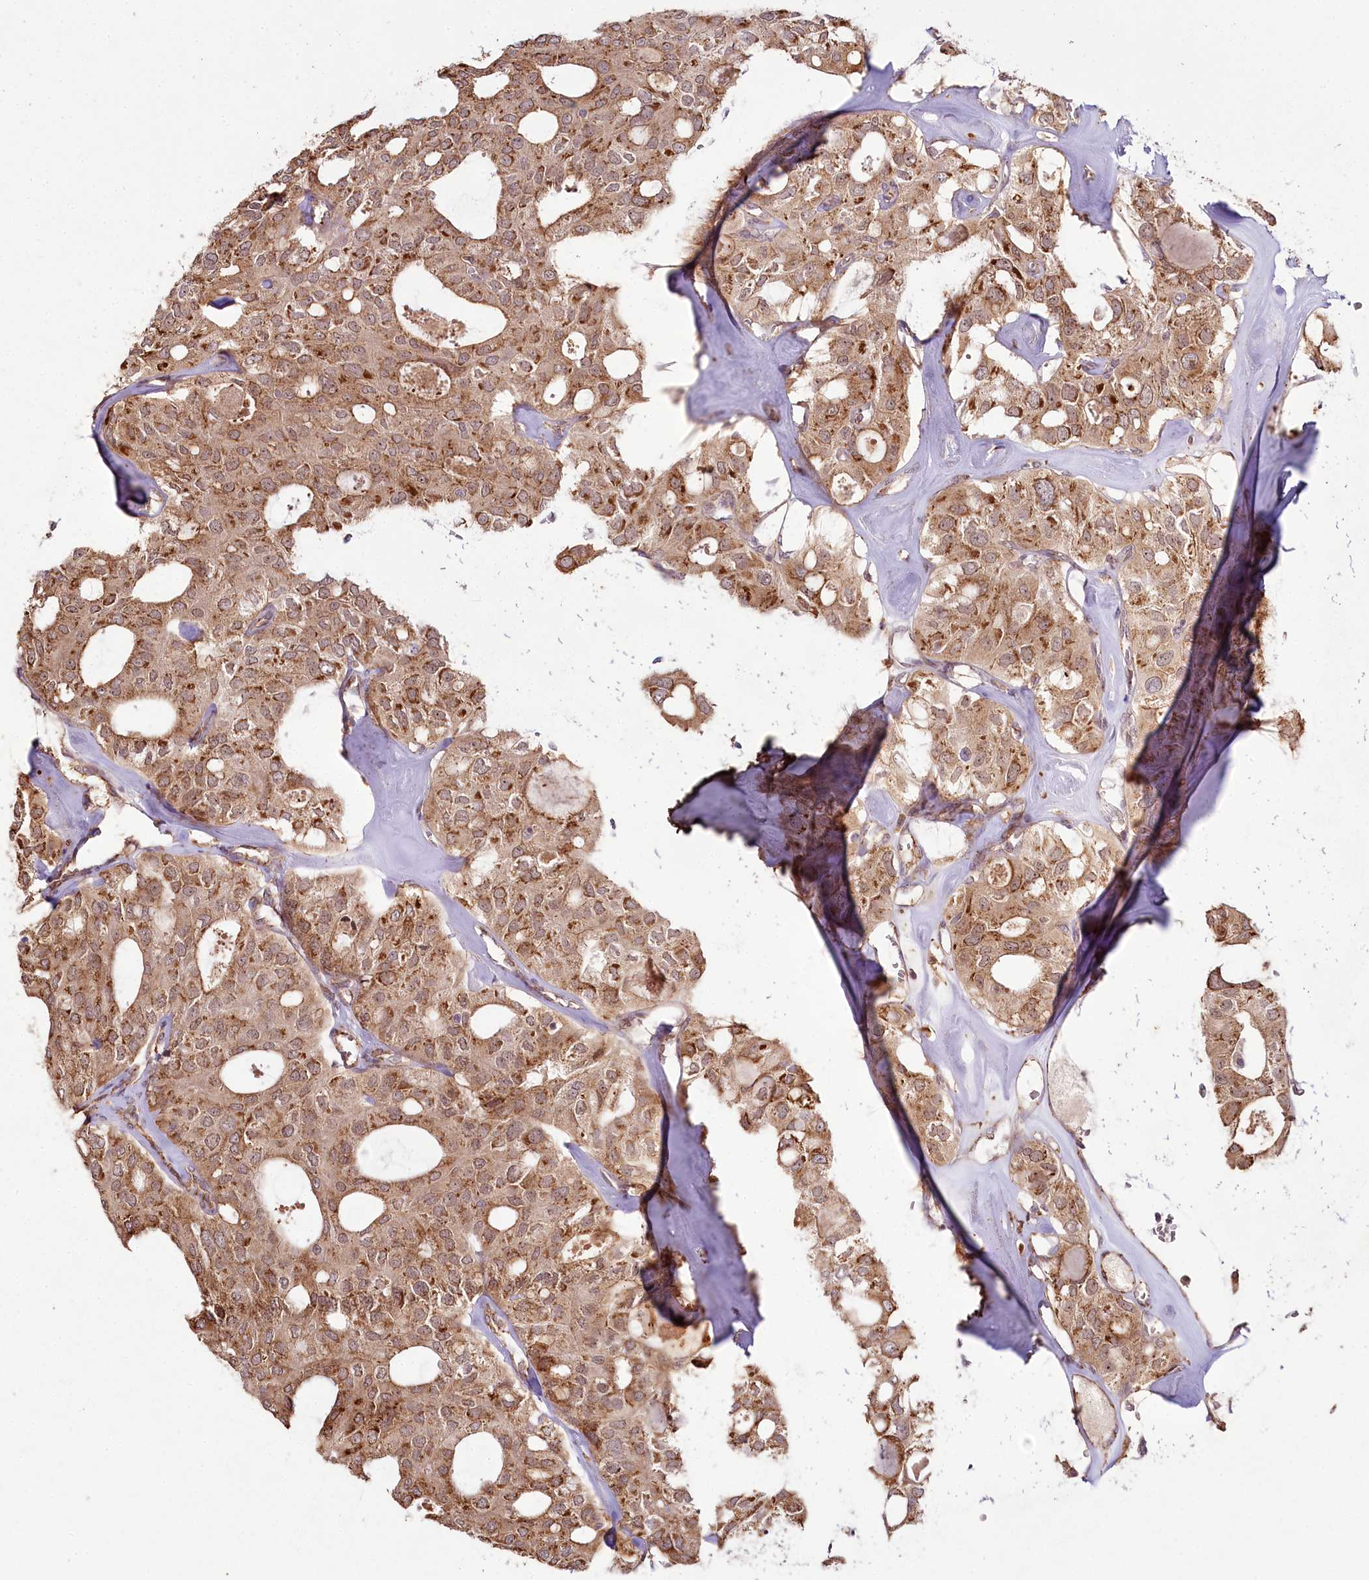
{"staining": {"intensity": "moderate", "quantity": ">75%", "location": "cytoplasmic/membranous,nuclear"}, "tissue": "thyroid cancer", "cell_type": "Tumor cells", "image_type": "cancer", "snomed": [{"axis": "morphology", "description": "Follicular adenoma carcinoma, NOS"}, {"axis": "topography", "description": "Thyroid gland"}], "caption": "Thyroid cancer (follicular adenoma carcinoma) stained for a protein shows moderate cytoplasmic/membranous and nuclear positivity in tumor cells.", "gene": "ALKBH8", "patient": {"sex": "male", "age": 75}}